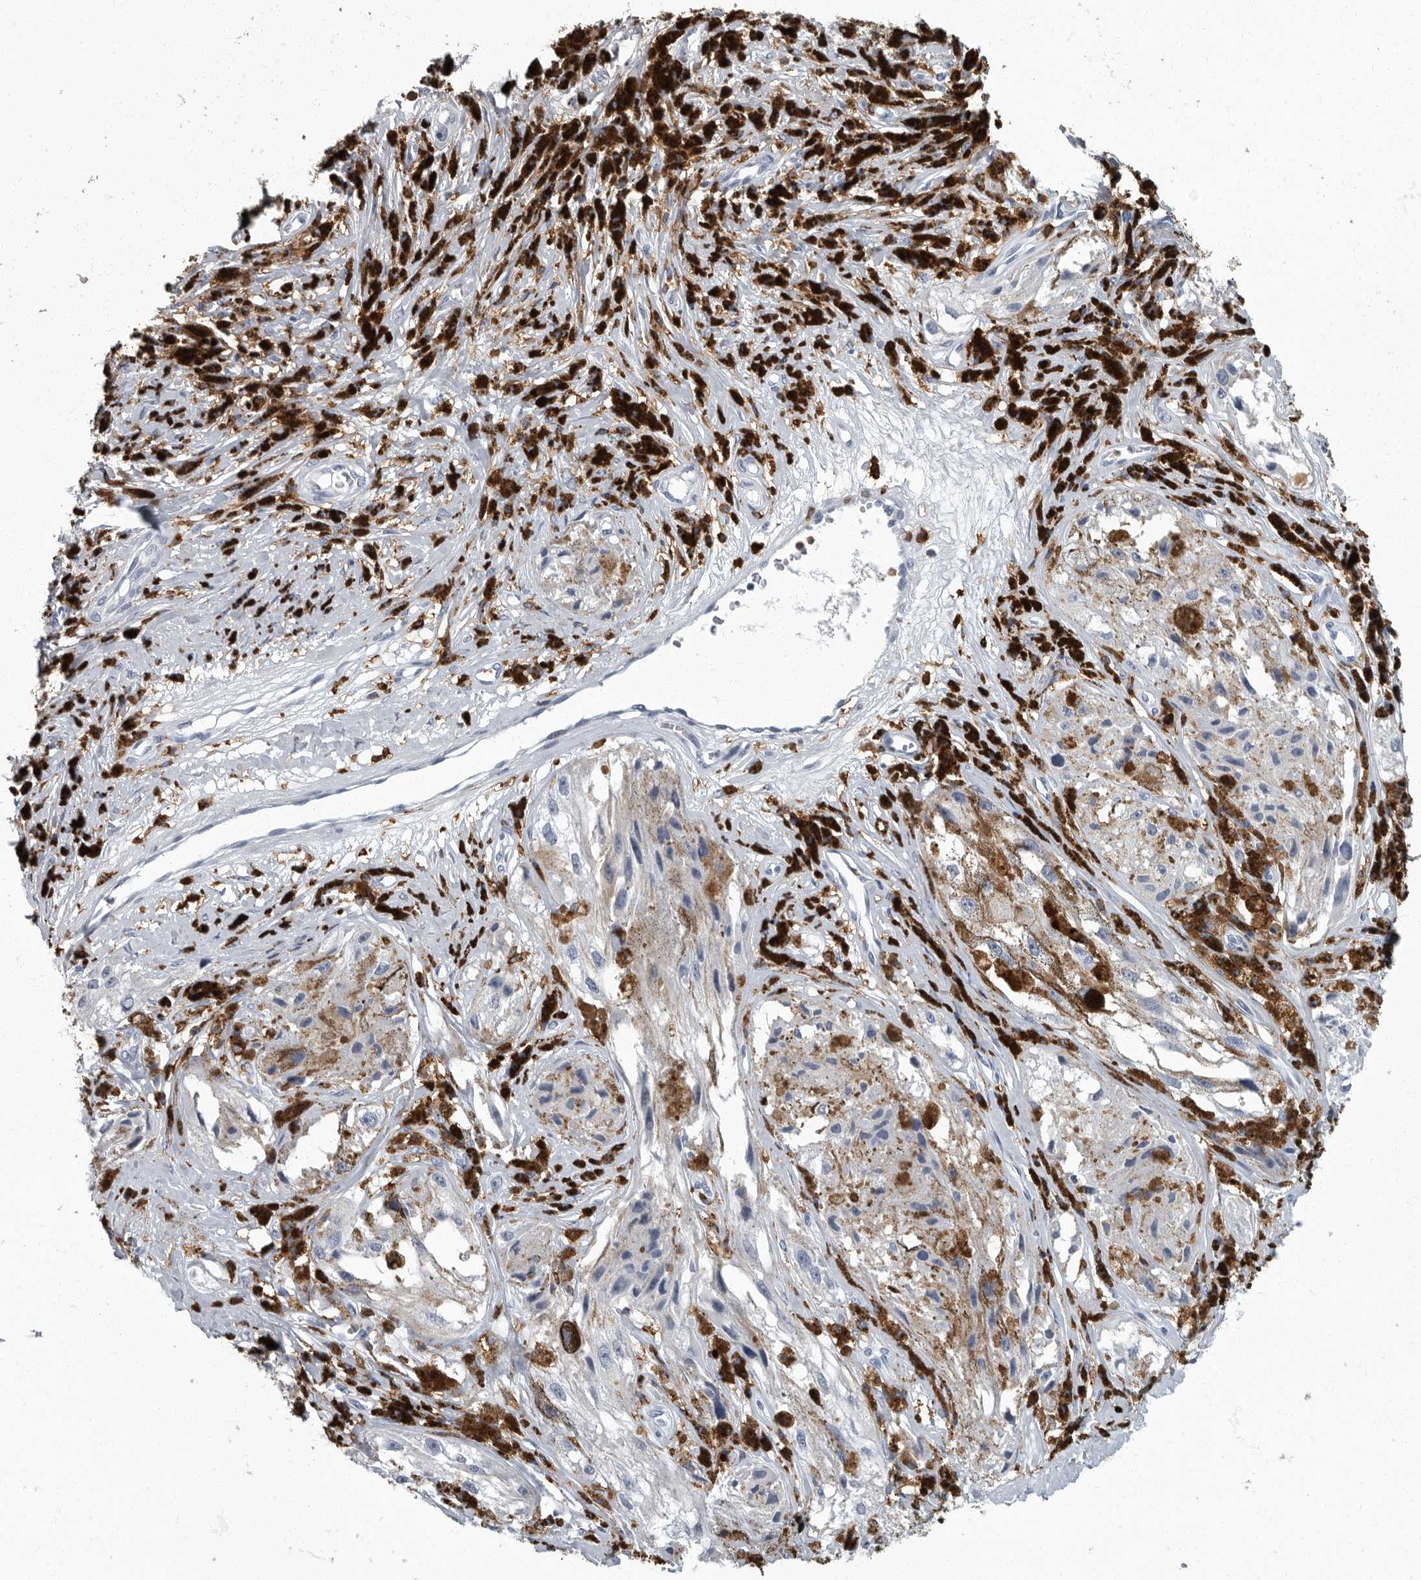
{"staining": {"intensity": "negative", "quantity": "none", "location": "none"}, "tissue": "melanoma", "cell_type": "Tumor cells", "image_type": "cancer", "snomed": [{"axis": "morphology", "description": "Malignant melanoma, NOS"}, {"axis": "topography", "description": "Skin"}], "caption": "DAB (3,3'-diaminobenzidine) immunohistochemical staining of melanoma displays no significant staining in tumor cells.", "gene": "FCER1G", "patient": {"sex": "male", "age": 88}}